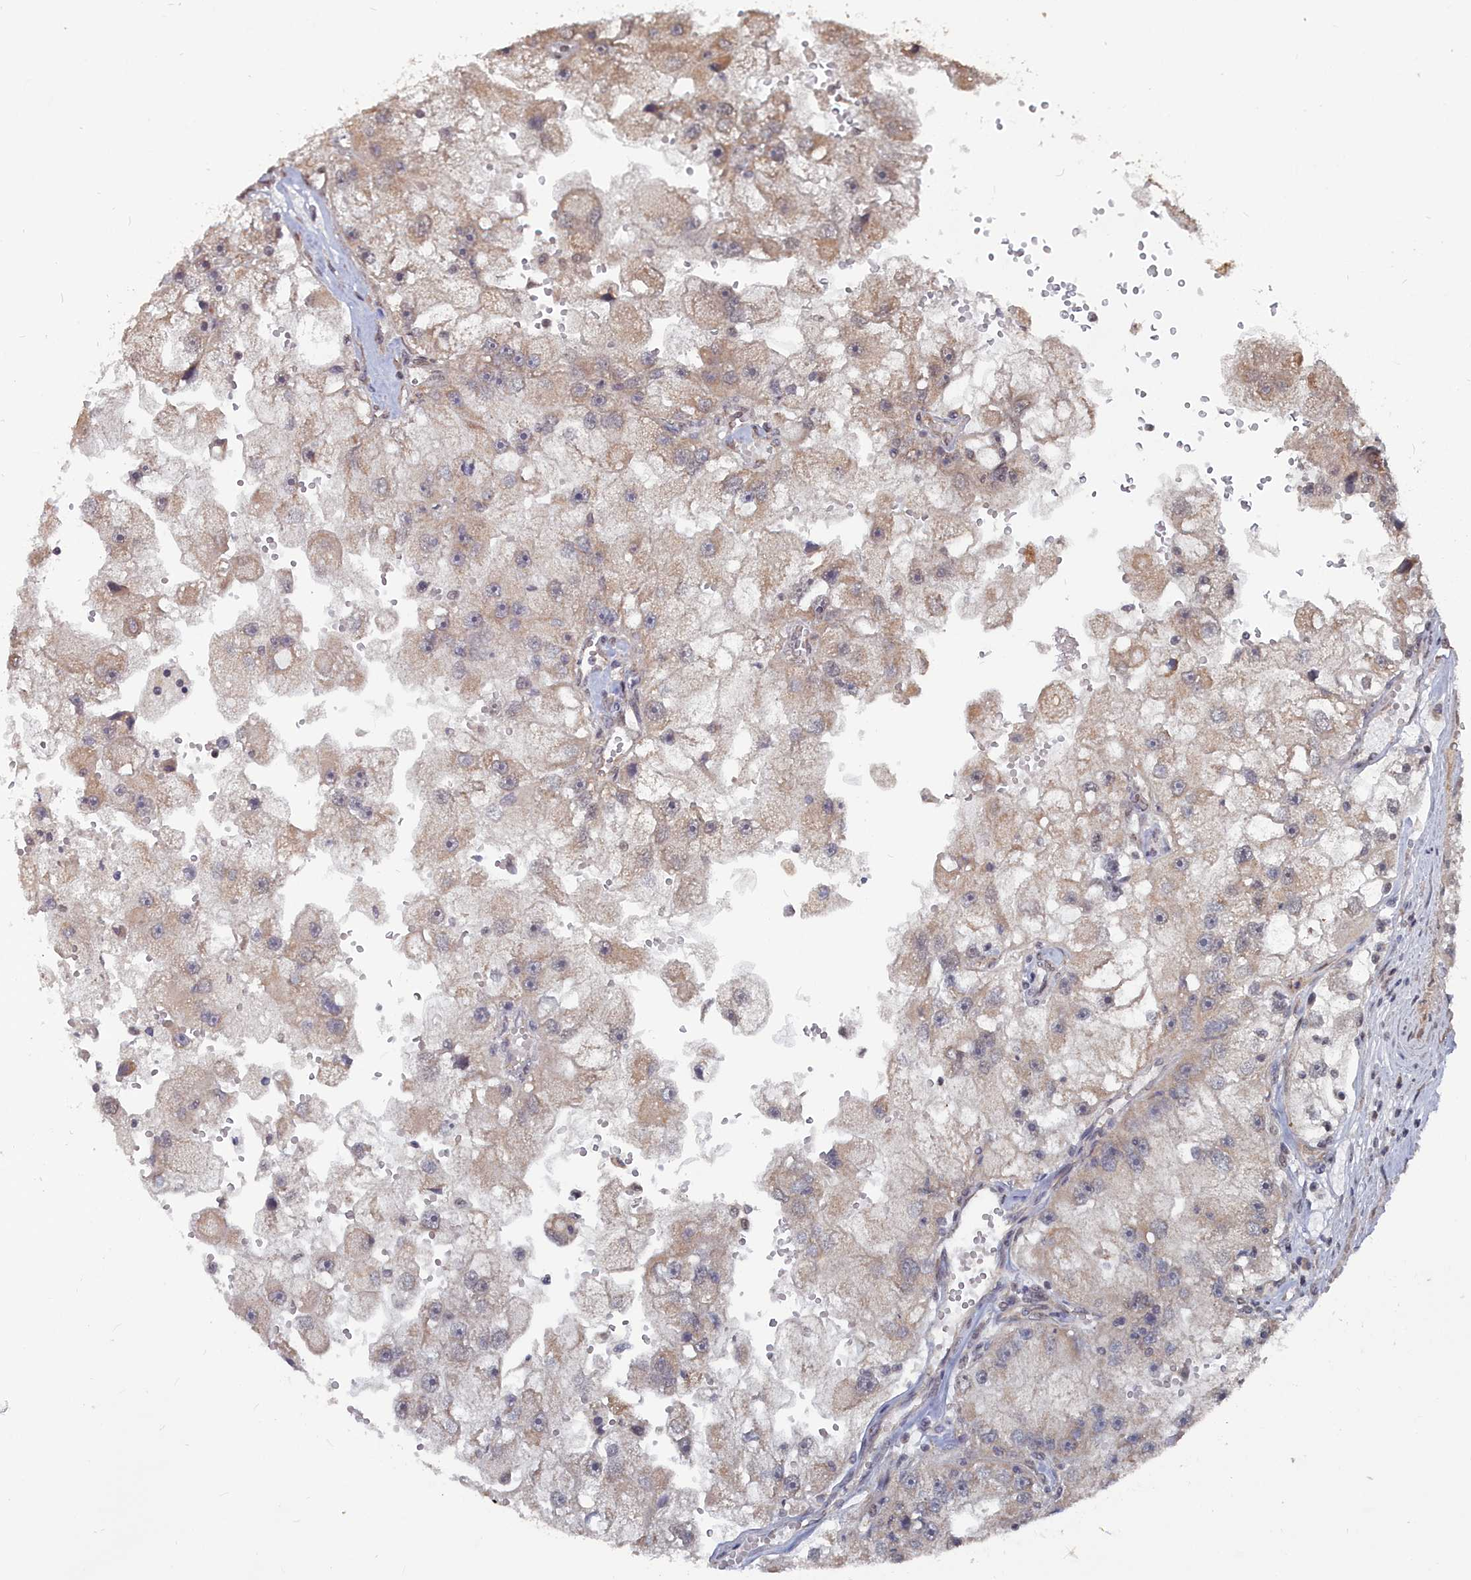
{"staining": {"intensity": "moderate", "quantity": "<25%", "location": "cytoplasmic/membranous"}, "tissue": "renal cancer", "cell_type": "Tumor cells", "image_type": "cancer", "snomed": [{"axis": "morphology", "description": "Adenocarcinoma, NOS"}, {"axis": "topography", "description": "Kidney"}], "caption": "Protein staining shows moderate cytoplasmic/membranous positivity in approximately <25% of tumor cells in renal cancer.", "gene": "CCNP", "patient": {"sex": "male", "age": 63}}